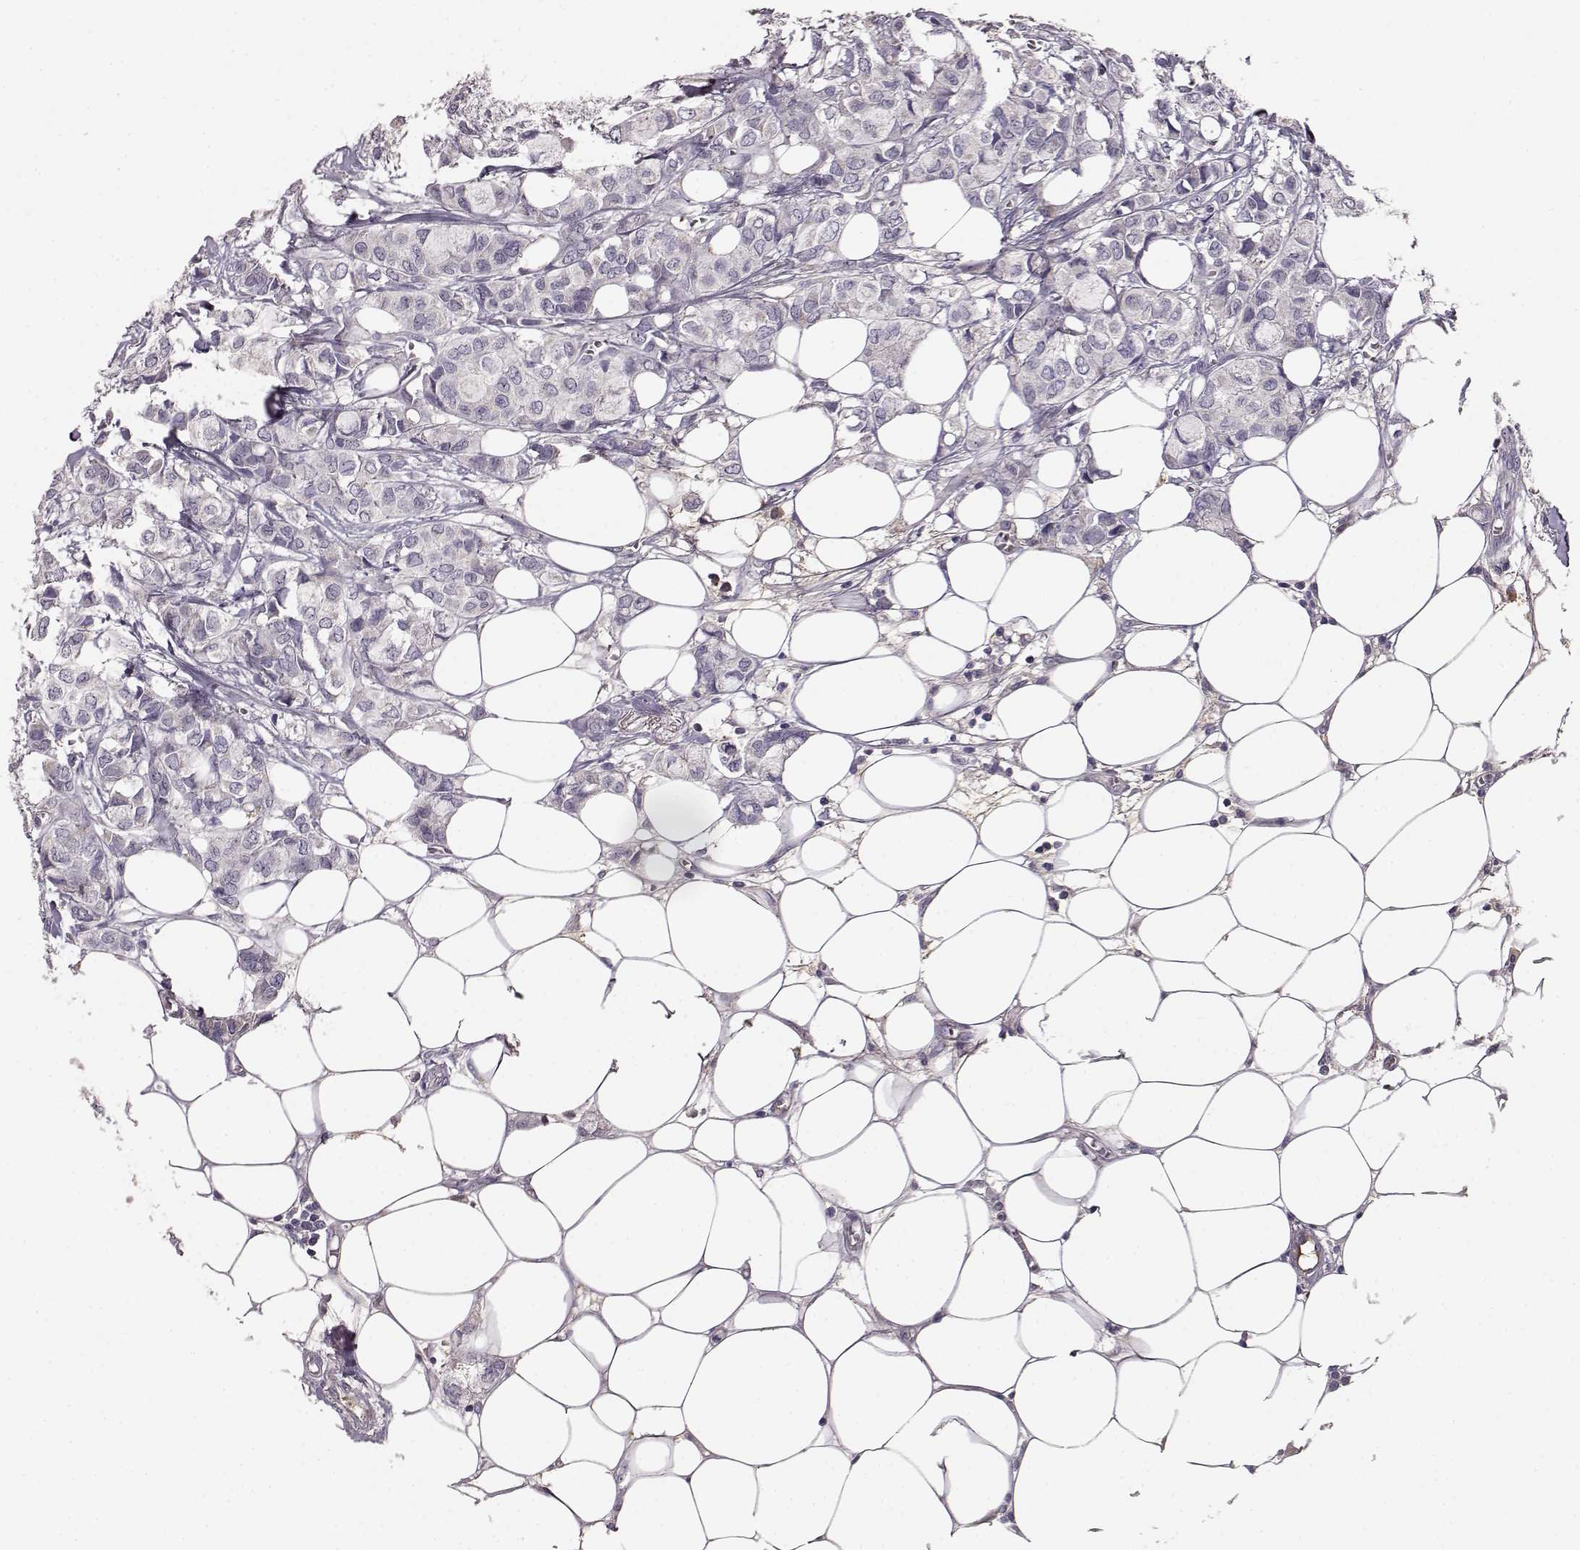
{"staining": {"intensity": "negative", "quantity": "none", "location": "none"}, "tissue": "breast cancer", "cell_type": "Tumor cells", "image_type": "cancer", "snomed": [{"axis": "morphology", "description": "Duct carcinoma"}, {"axis": "topography", "description": "Breast"}], "caption": "The IHC photomicrograph has no significant positivity in tumor cells of invasive ductal carcinoma (breast) tissue.", "gene": "YJEFN3", "patient": {"sex": "female", "age": 85}}